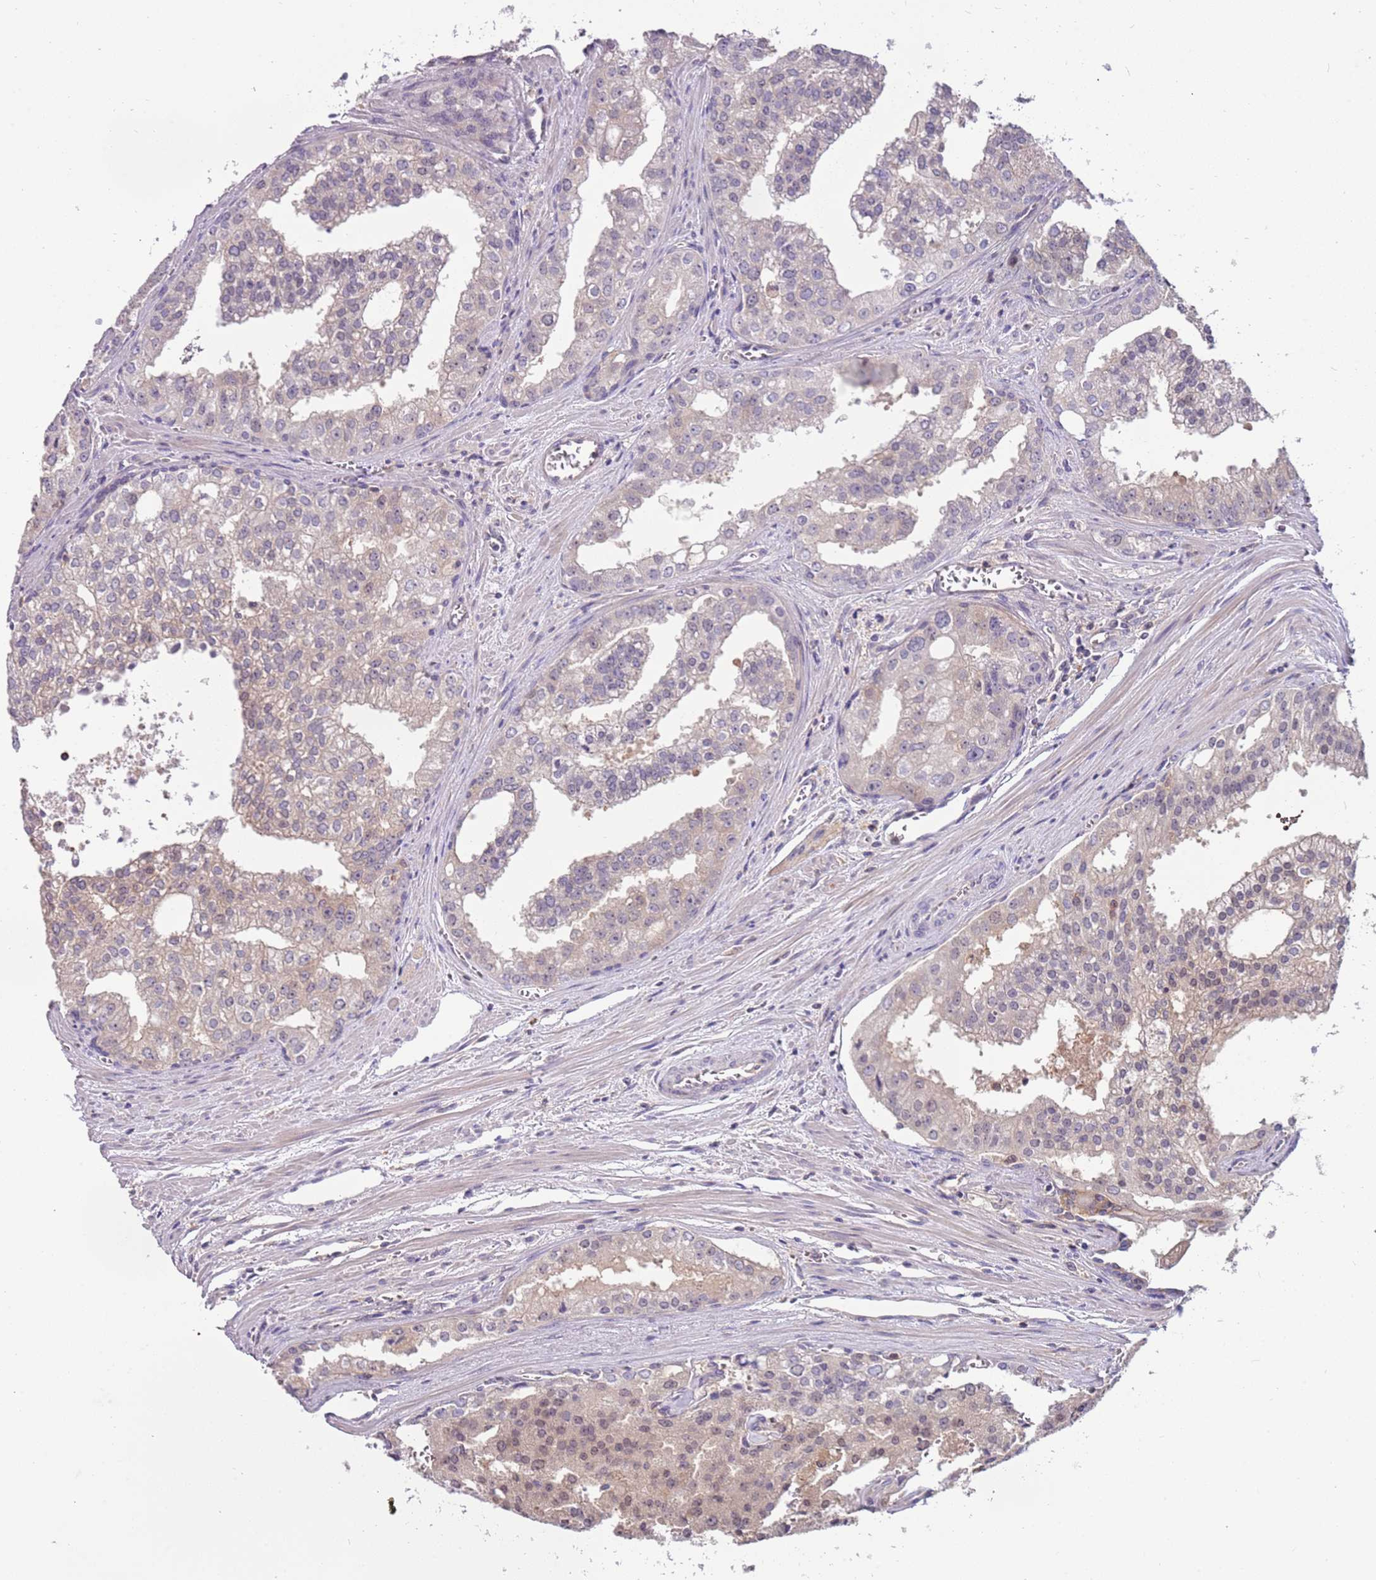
{"staining": {"intensity": "weak", "quantity": "<25%", "location": "cytoplasmic/membranous"}, "tissue": "prostate cancer", "cell_type": "Tumor cells", "image_type": "cancer", "snomed": [{"axis": "morphology", "description": "Adenocarcinoma, High grade"}, {"axis": "topography", "description": "Prostate"}], "caption": "IHC of human adenocarcinoma (high-grade) (prostate) reveals no positivity in tumor cells.", "gene": "ARHGAP5", "patient": {"sex": "male", "age": 68}}